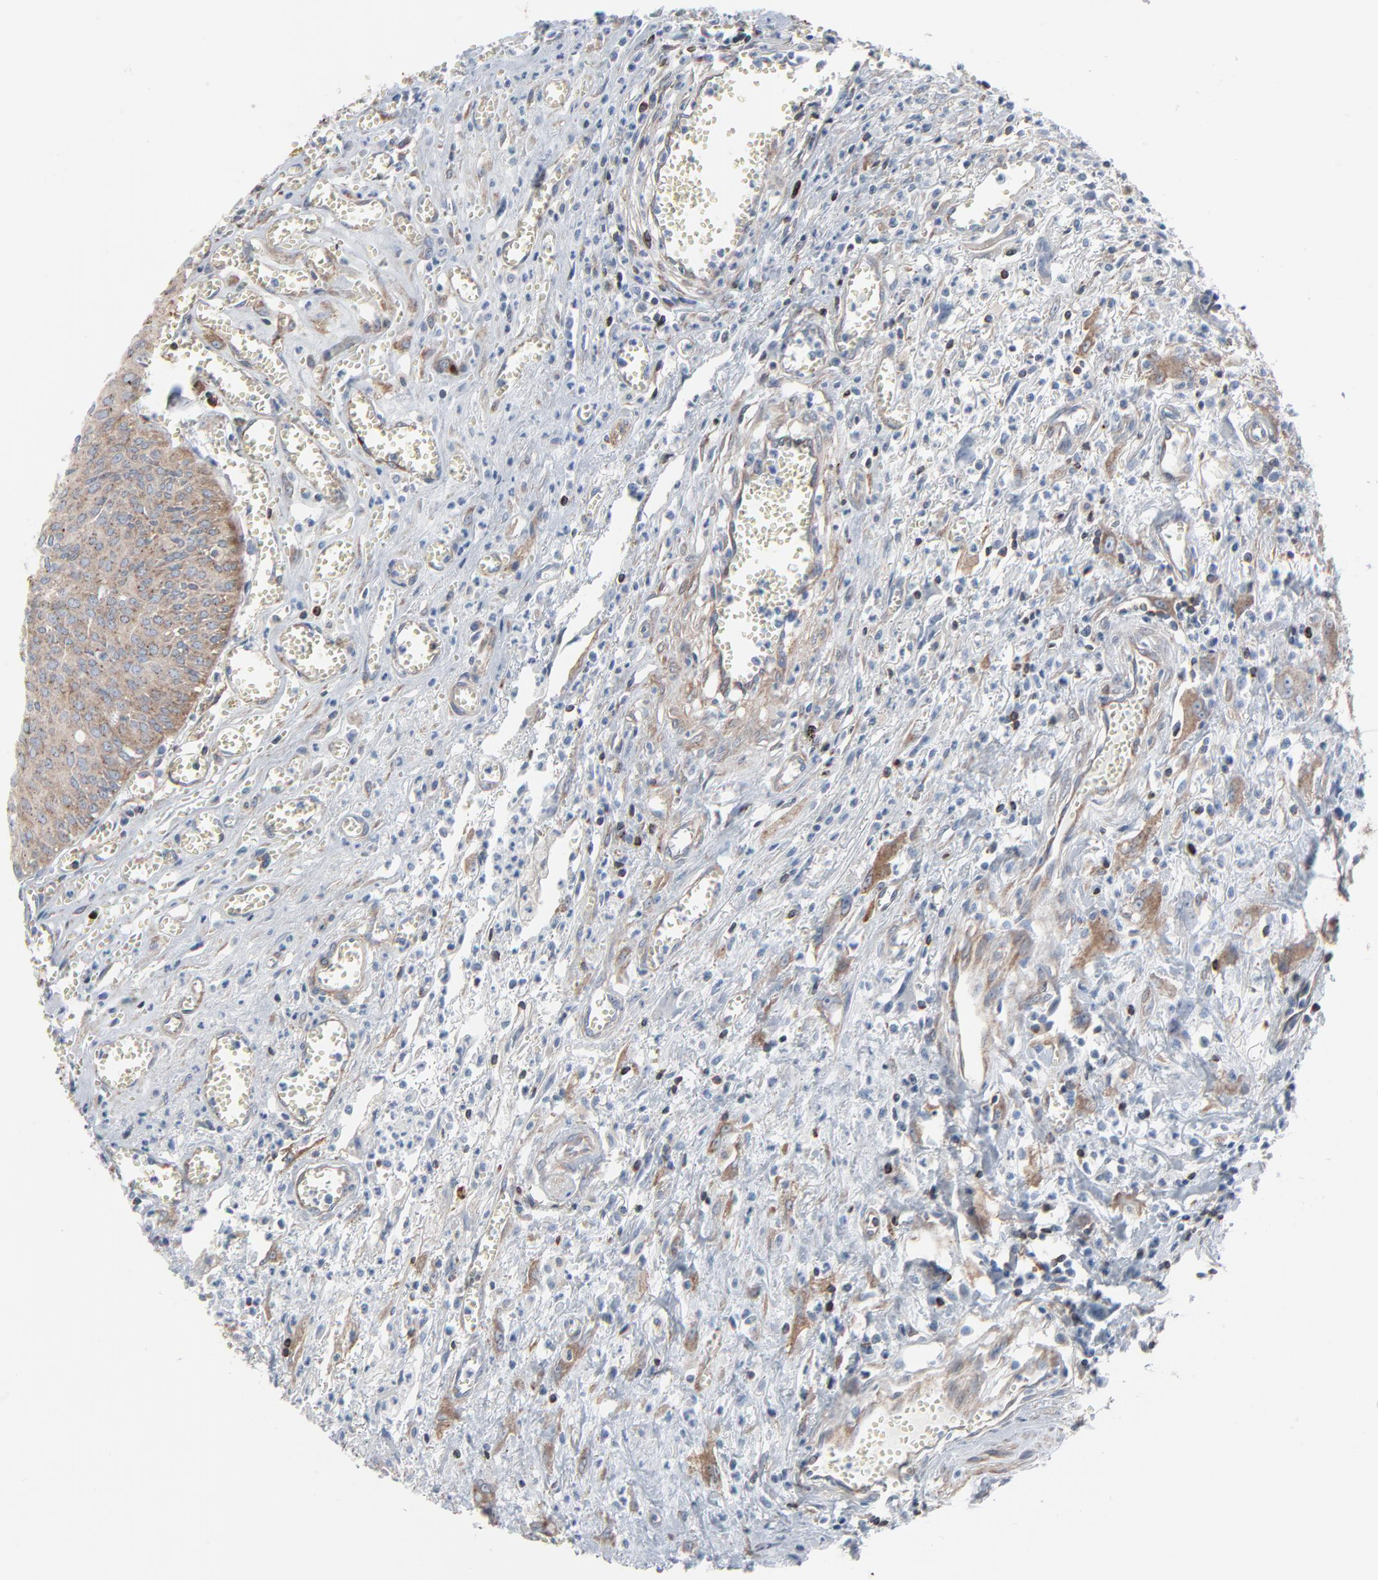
{"staining": {"intensity": "strong", "quantity": ">75%", "location": "cytoplasmic/membranous"}, "tissue": "urothelial cancer", "cell_type": "Tumor cells", "image_type": "cancer", "snomed": [{"axis": "morphology", "description": "Urothelial carcinoma, High grade"}, {"axis": "topography", "description": "Urinary bladder"}], "caption": "This image demonstrates immunohistochemistry (IHC) staining of human urothelial cancer, with high strong cytoplasmic/membranous expression in about >75% of tumor cells.", "gene": "OPTN", "patient": {"sex": "male", "age": 66}}